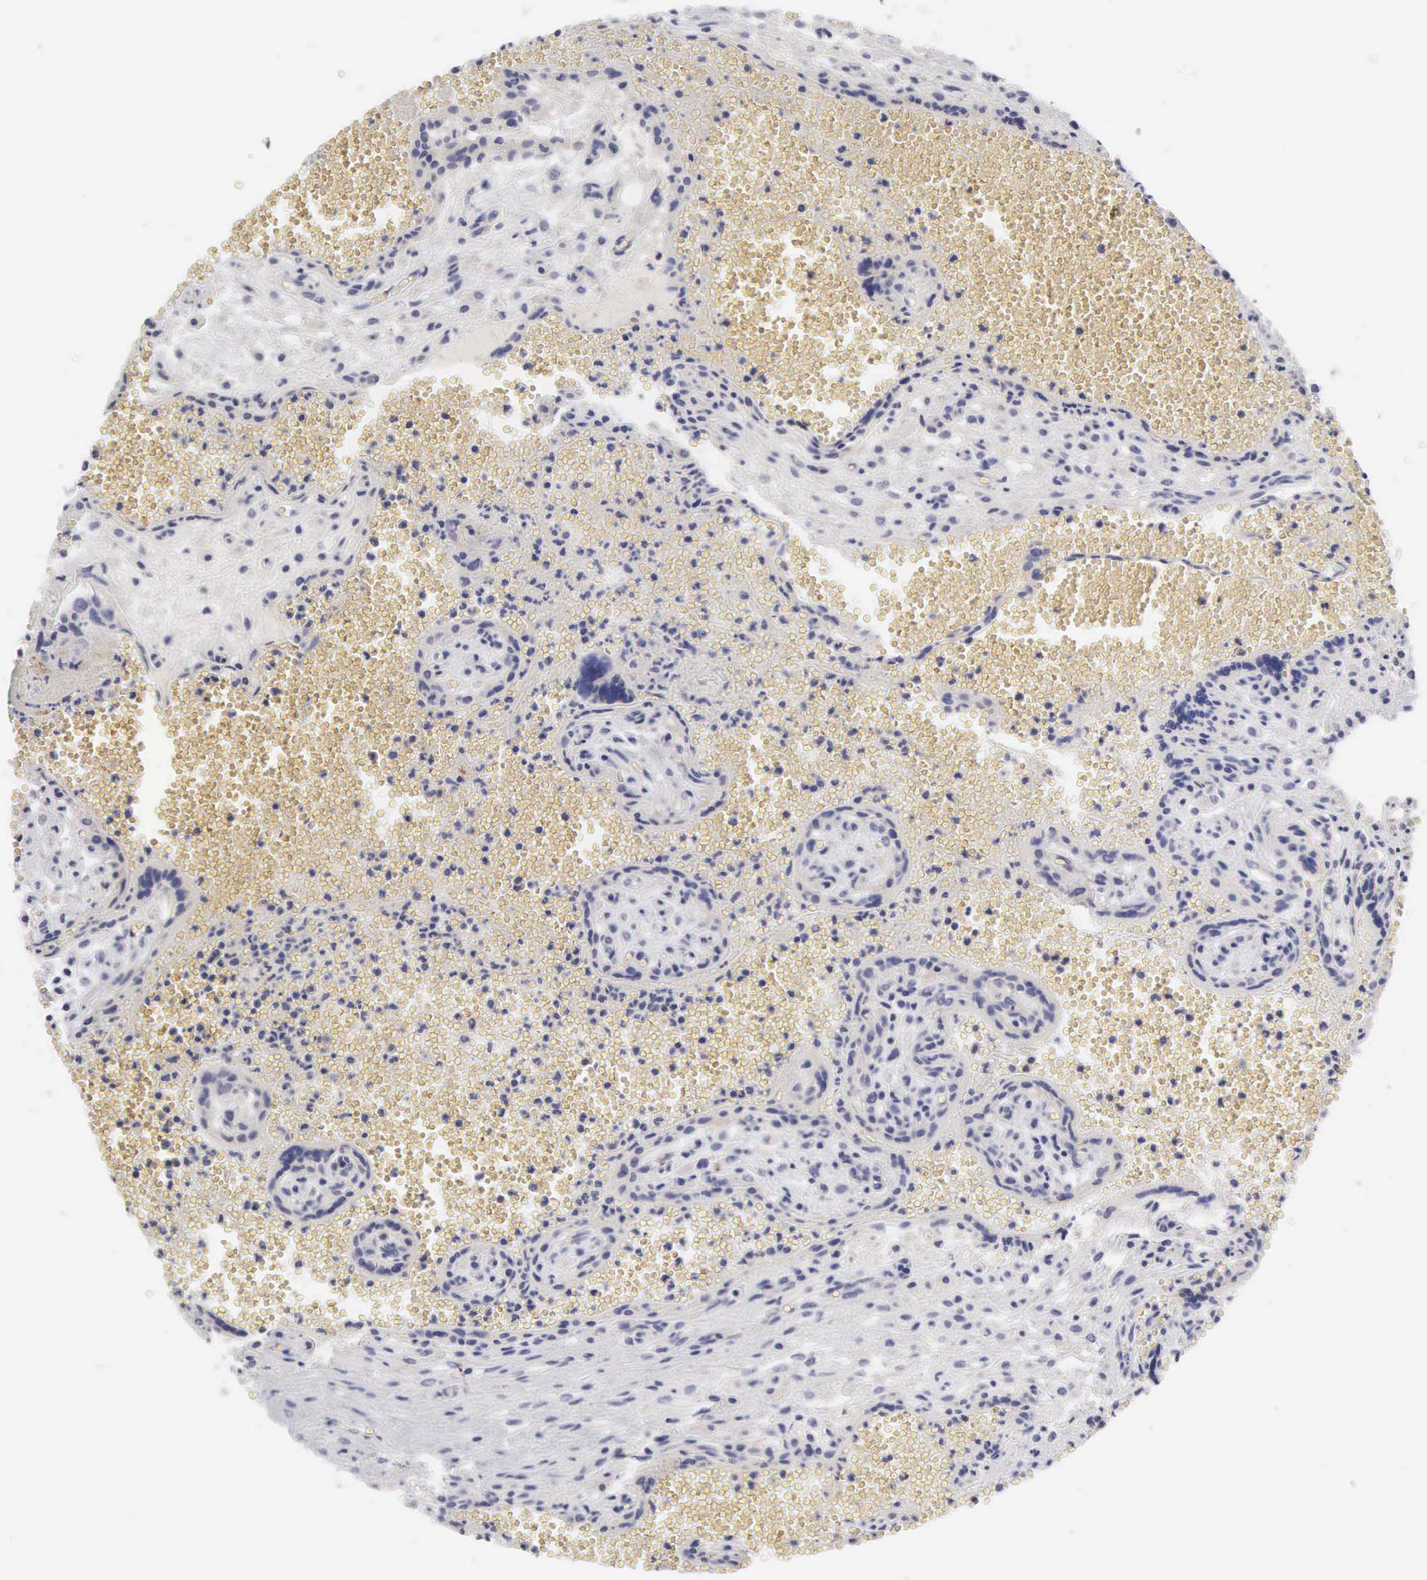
{"staining": {"intensity": "moderate", "quantity": "25%-75%", "location": "cytoplasmic/membranous"}, "tissue": "placenta", "cell_type": "Trophoblastic cells", "image_type": "normal", "snomed": [{"axis": "morphology", "description": "Normal tissue, NOS"}, {"axis": "topography", "description": "Placenta"}], "caption": "The photomicrograph displays staining of unremarkable placenta, revealing moderate cytoplasmic/membranous protein staining (brown color) within trophoblastic cells.", "gene": "SLITRK4", "patient": {"sex": "female", "age": 40}}